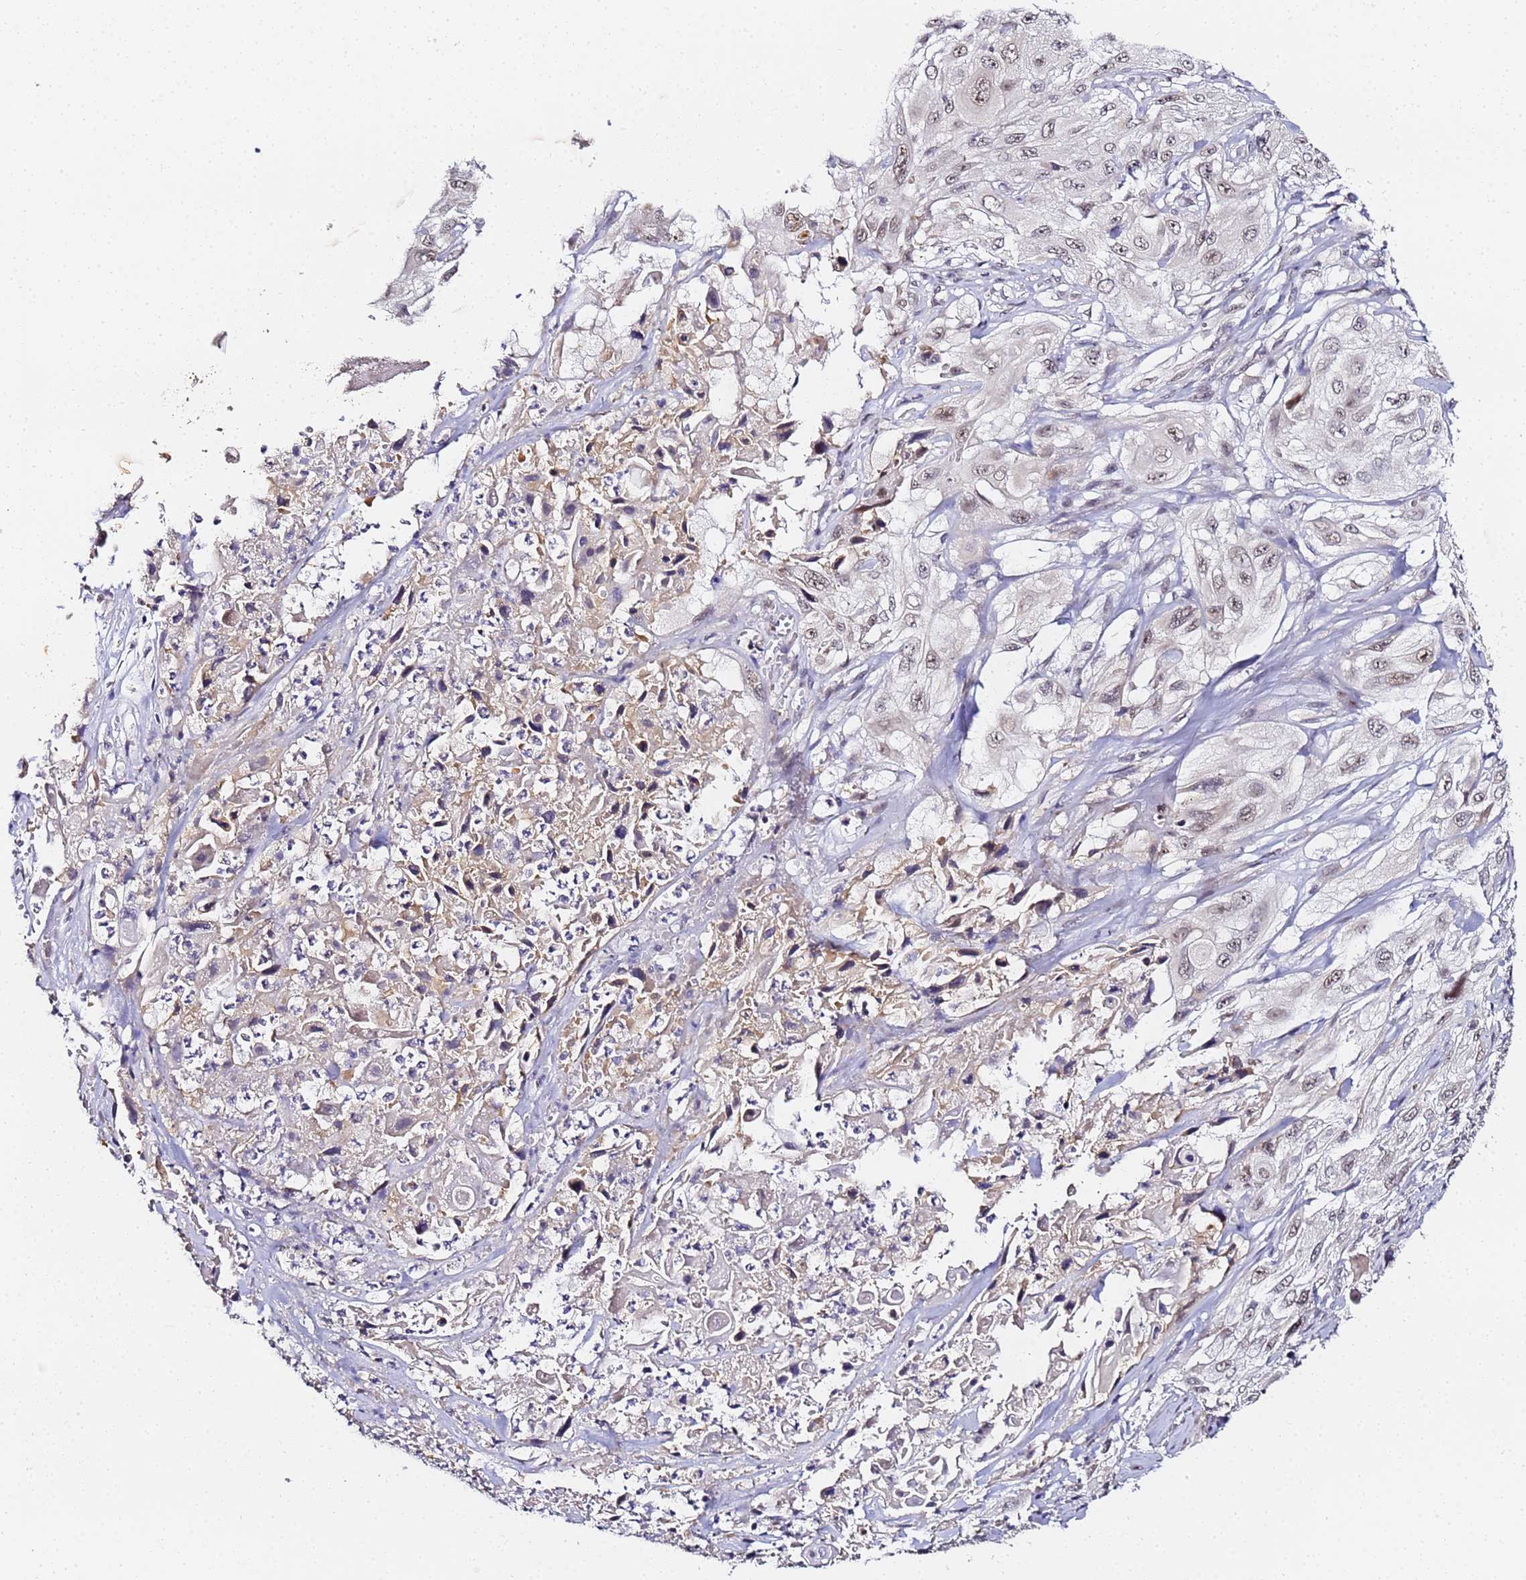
{"staining": {"intensity": "weak", "quantity": "<25%", "location": "nuclear"}, "tissue": "cervical cancer", "cell_type": "Tumor cells", "image_type": "cancer", "snomed": [{"axis": "morphology", "description": "Squamous cell carcinoma, NOS"}, {"axis": "topography", "description": "Cervix"}], "caption": "High magnification brightfield microscopy of squamous cell carcinoma (cervical) stained with DAB (3,3'-diaminobenzidine) (brown) and counterstained with hematoxylin (blue): tumor cells show no significant positivity.", "gene": "LSM3", "patient": {"sex": "female", "age": 42}}